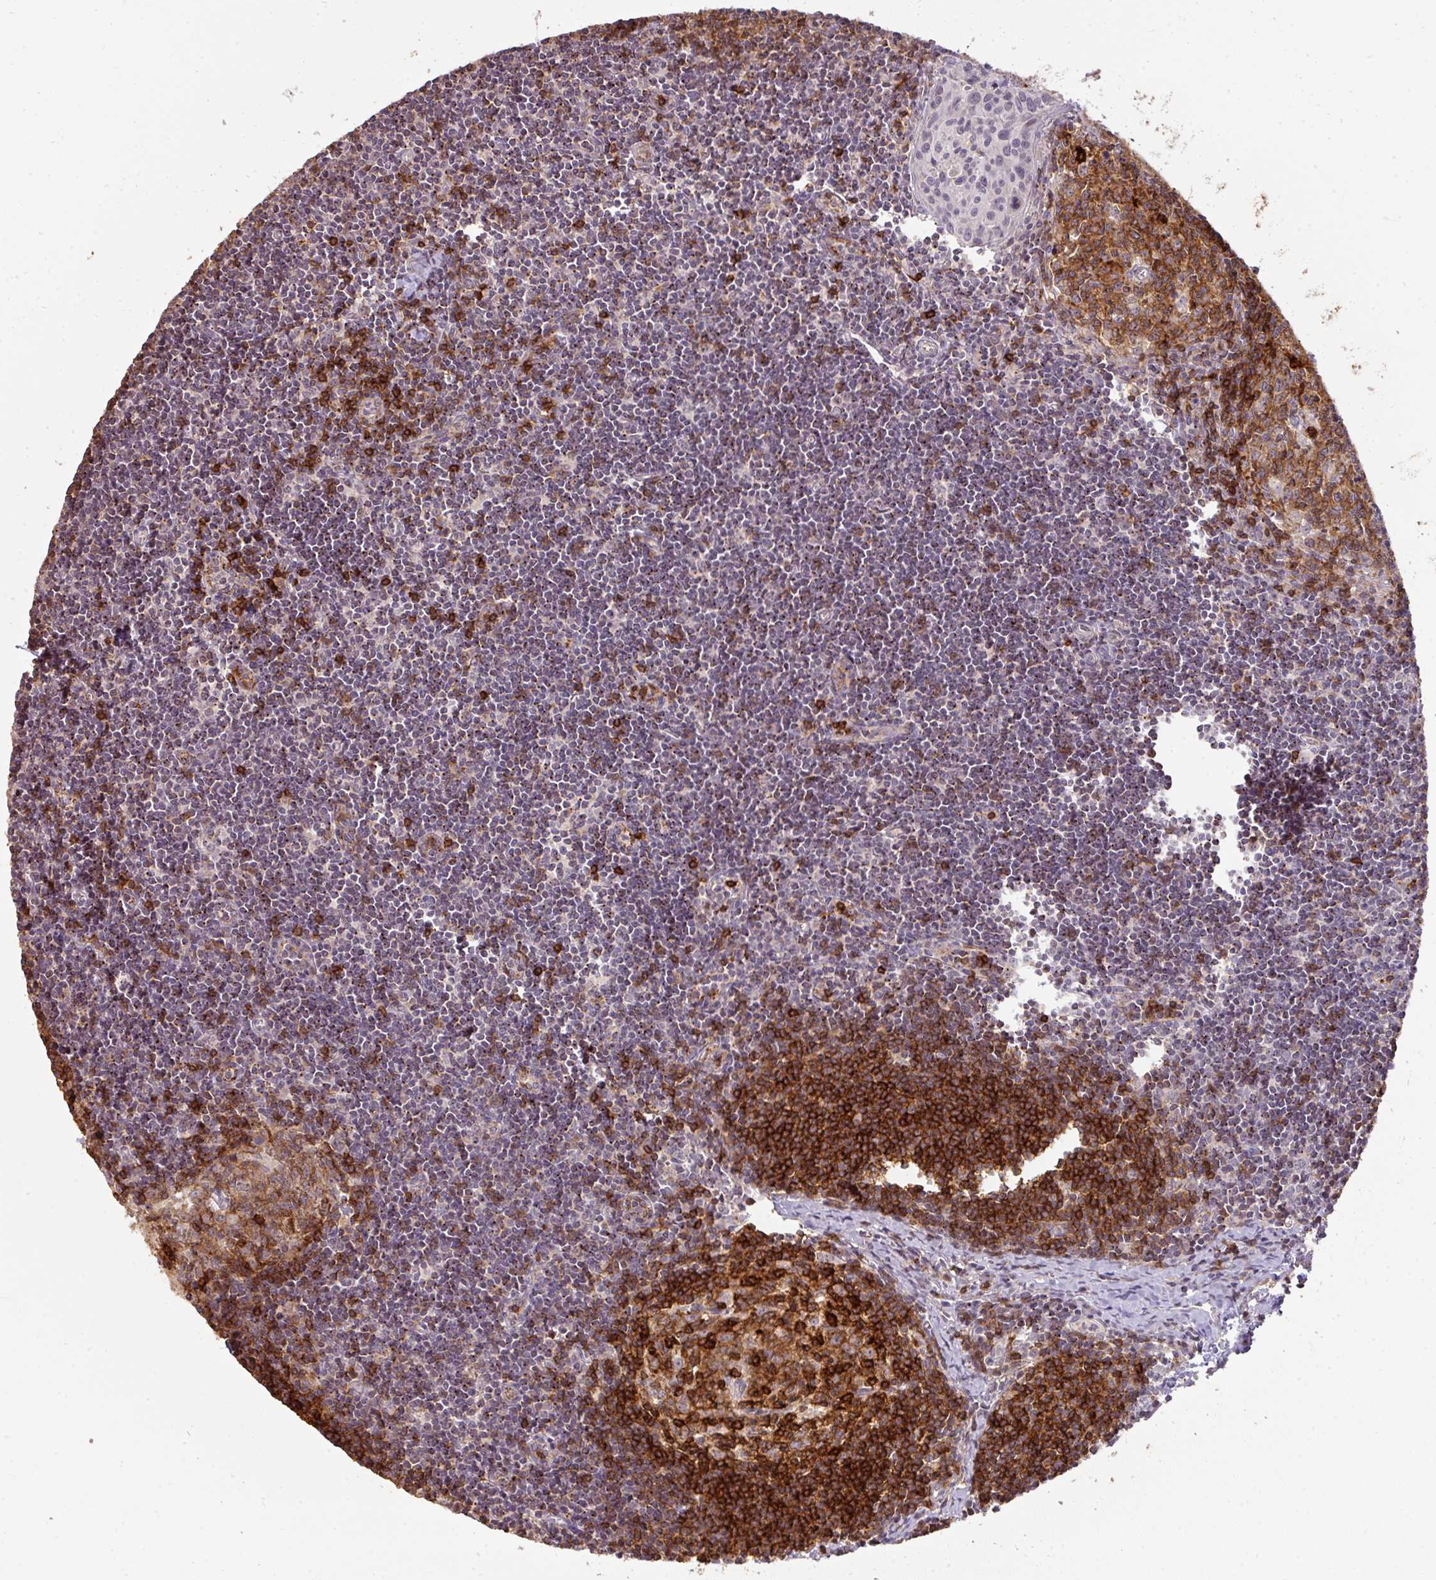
{"staining": {"intensity": "moderate", "quantity": "25%-75%", "location": "cytoplasmic/membranous"}, "tissue": "lymph node", "cell_type": "Germinal center cells", "image_type": "normal", "snomed": [{"axis": "morphology", "description": "Normal tissue, NOS"}, {"axis": "topography", "description": "Lymph node"}], "caption": "Immunohistochemical staining of normal human lymph node shows medium levels of moderate cytoplasmic/membranous staining in approximately 25%-75% of germinal center cells.", "gene": "CXCR5", "patient": {"sex": "female", "age": 29}}